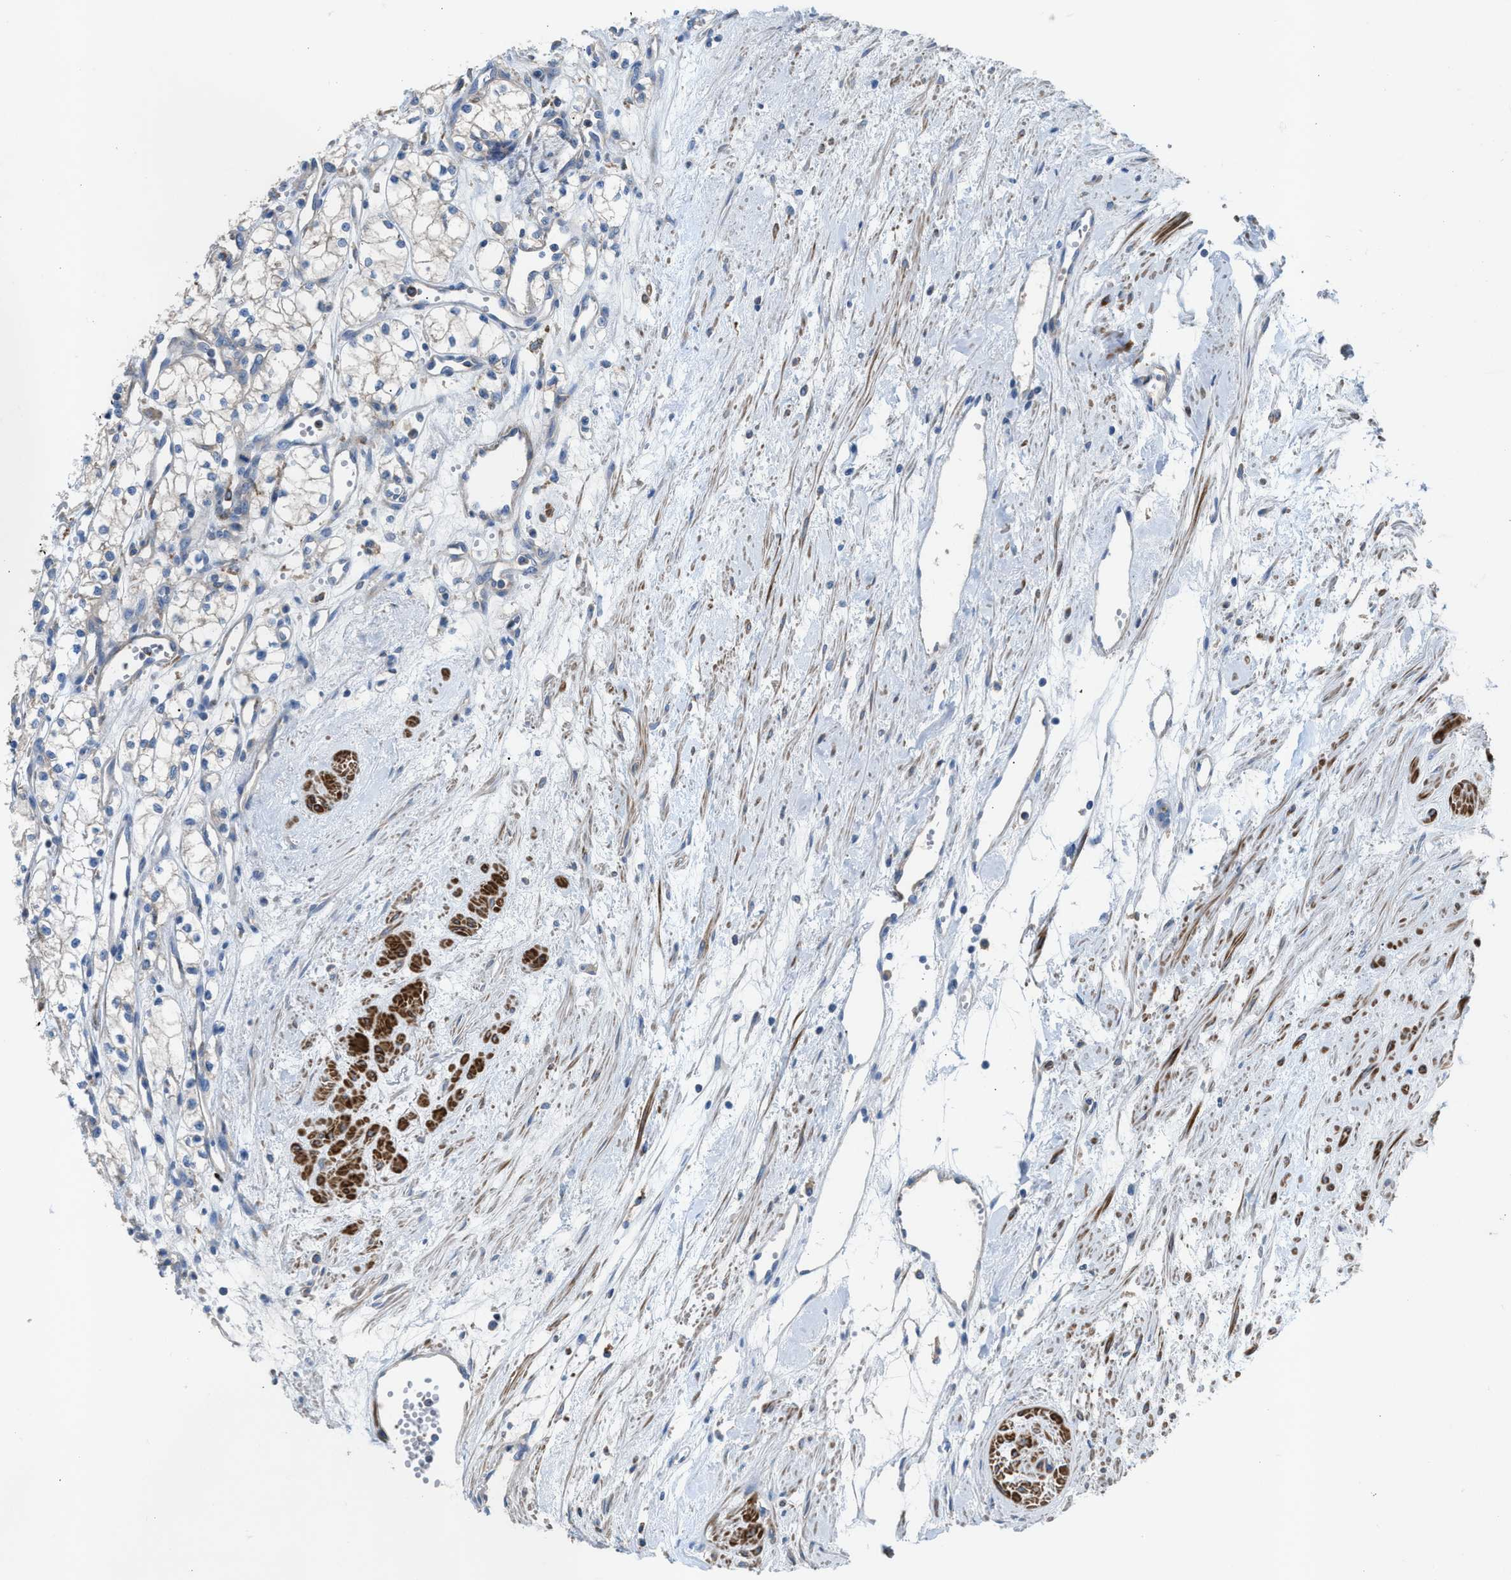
{"staining": {"intensity": "negative", "quantity": "none", "location": "none"}, "tissue": "renal cancer", "cell_type": "Tumor cells", "image_type": "cancer", "snomed": [{"axis": "morphology", "description": "Adenocarcinoma, NOS"}, {"axis": "topography", "description": "Kidney"}], "caption": "Tumor cells show no significant protein positivity in renal adenocarcinoma.", "gene": "AOAH", "patient": {"sex": "male", "age": 59}}